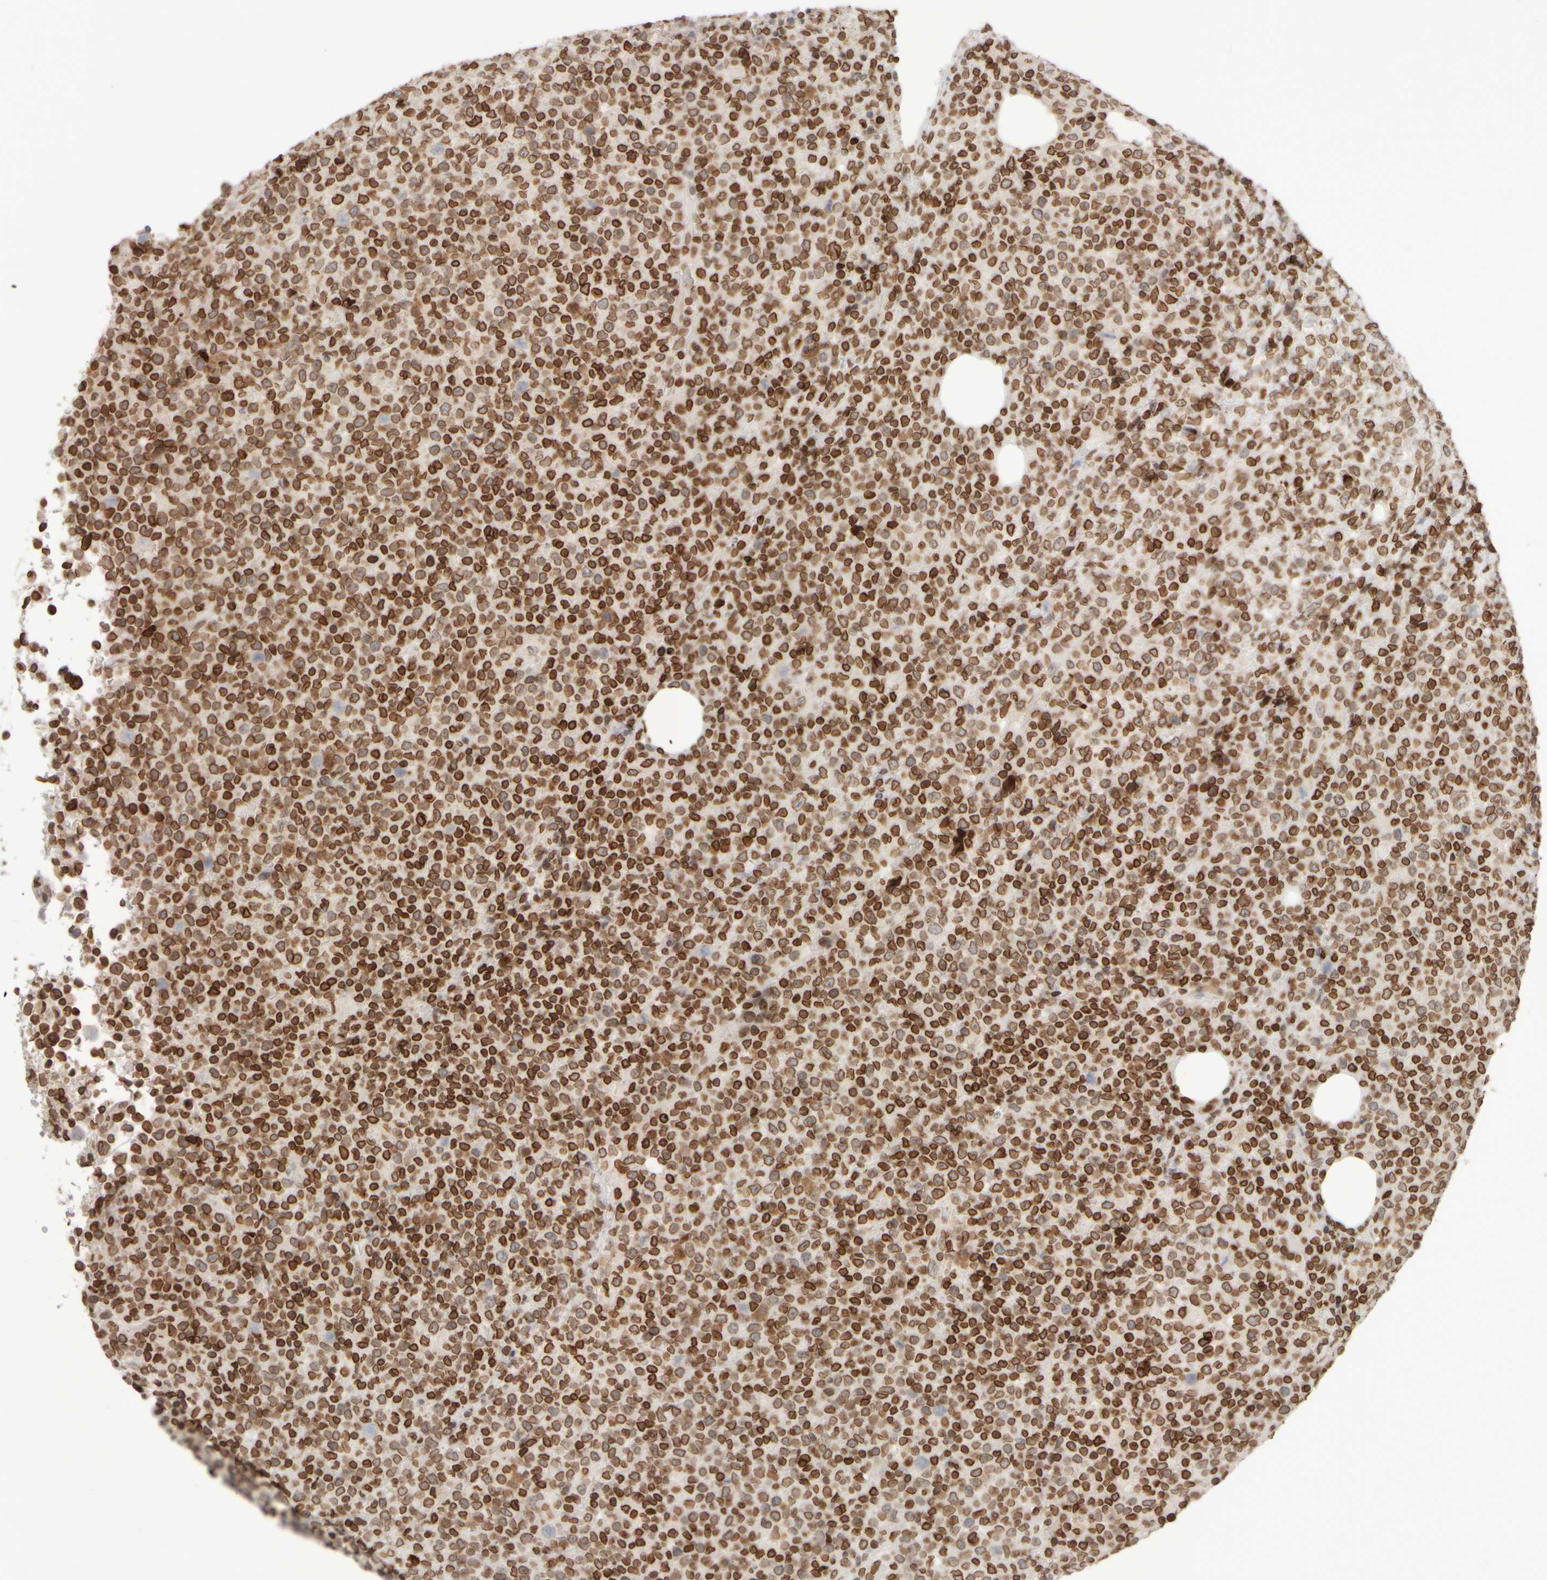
{"staining": {"intensity": "strong", "quantity": ">75%", "location": "cytoplasmic/membranous,nuclear"}, "tissue": "lymphoma", "cell_type": "Tumor cells", "image_type": "cancer", "snomed": [{"axis": "morphology", "description": "Malignant lymphoma, non-Hodgkin's type, High grade"}, {"axis": "topography", "description": "Lymph node"}], "caption": "Strong cytoplasmic/membranous and nuclear expression is seen in approximately >75% of tumor cells in lymphoma.", "gene": "ZC3HC1", "patient": {"sex": "male", "age": 13}}